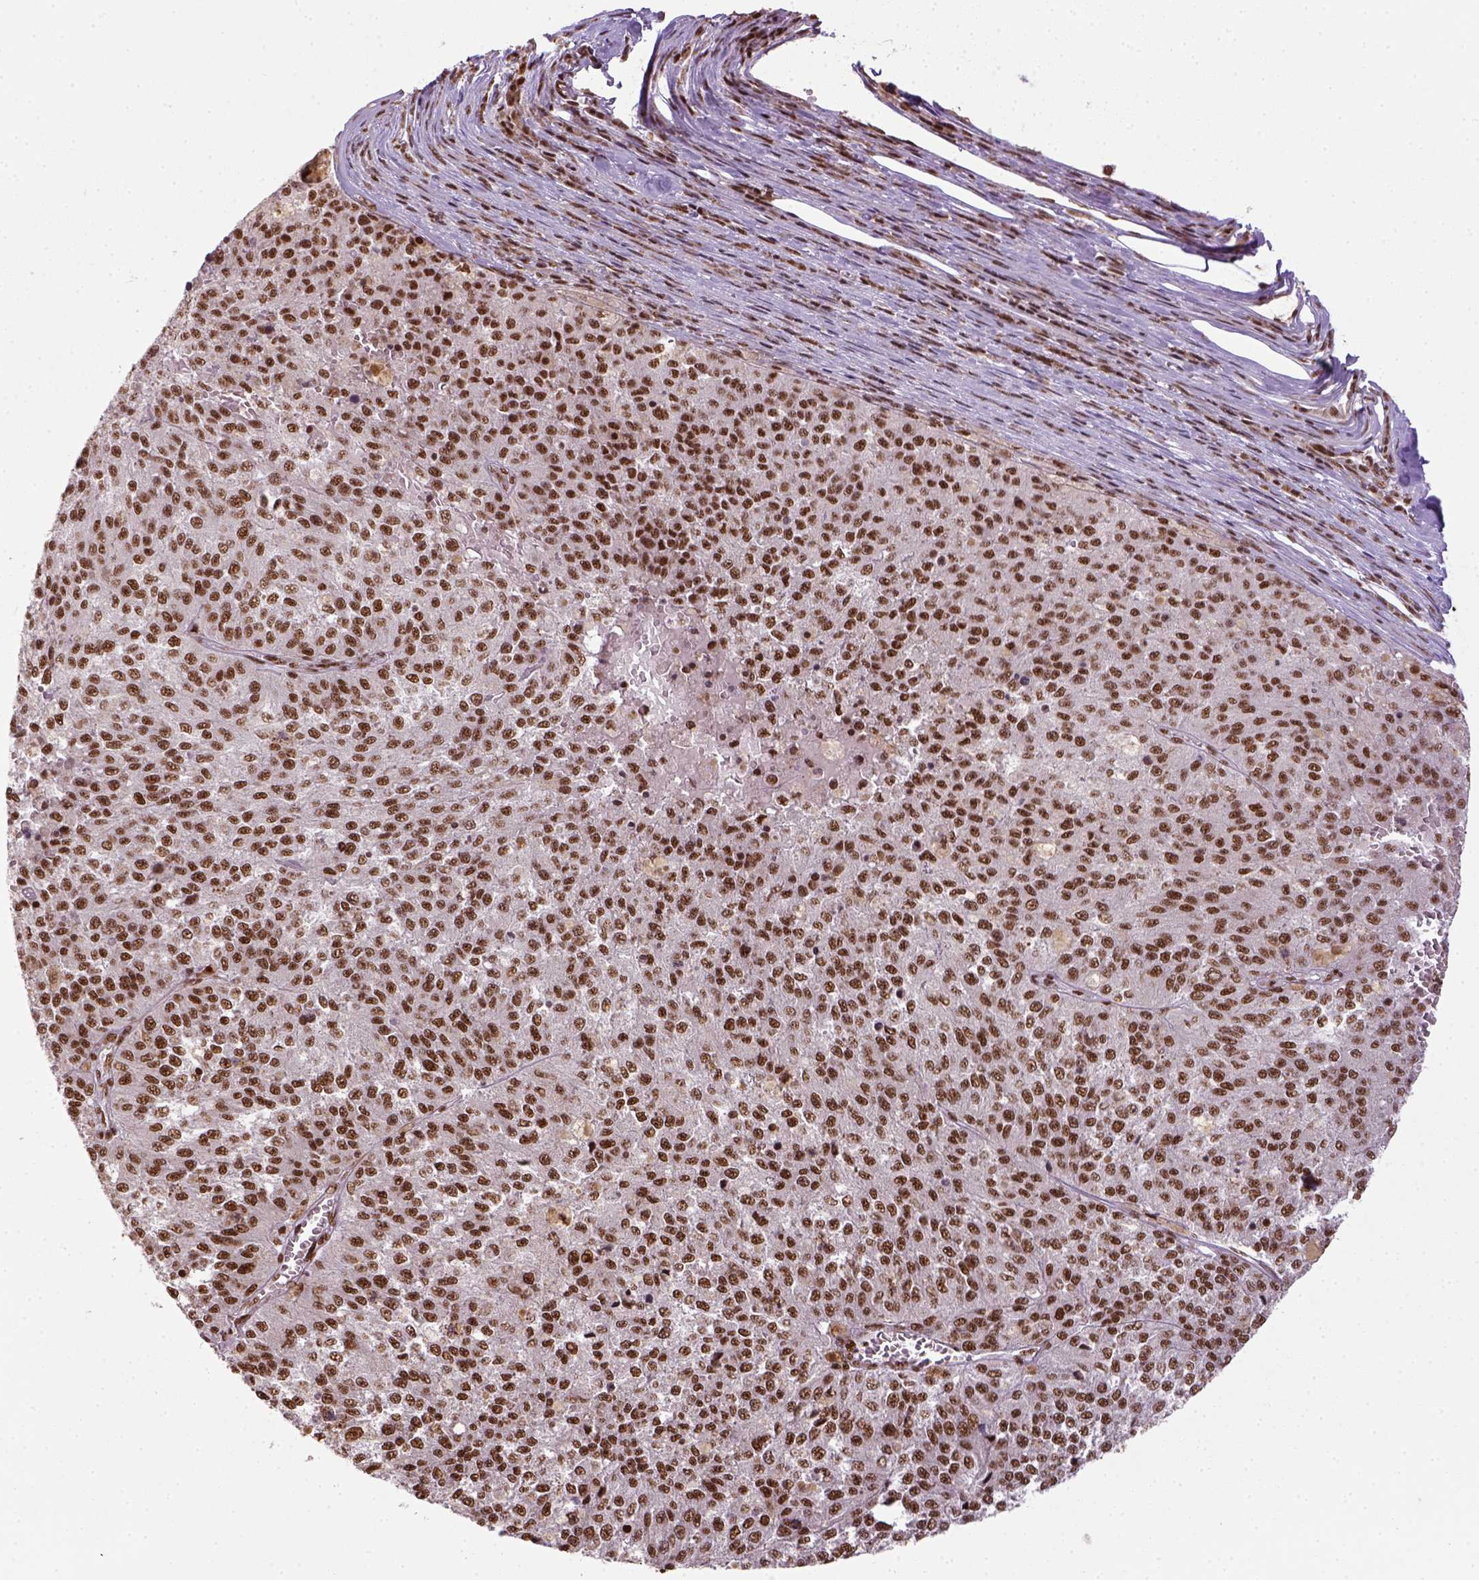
{"staining": {"intensity": "strong", "quantity": ">75%", "location": "nuclear"}, "tissue": "melanoma", "cell_type": "Tumor cells", "image_type": "cancer", "snomed": [{"axis": "morphology", "description": "Malignant melanoma, Metastatic site"}, {"axis": "topography", "description": "Lymph node"}], "caption": "Melanoma was stained to show a protein in brown. There is high levels of strong nuclear staining in approximately >75% of tumor cells.", "gene": "CCAR1", "patient": {"sex": "female", "age": 64}}